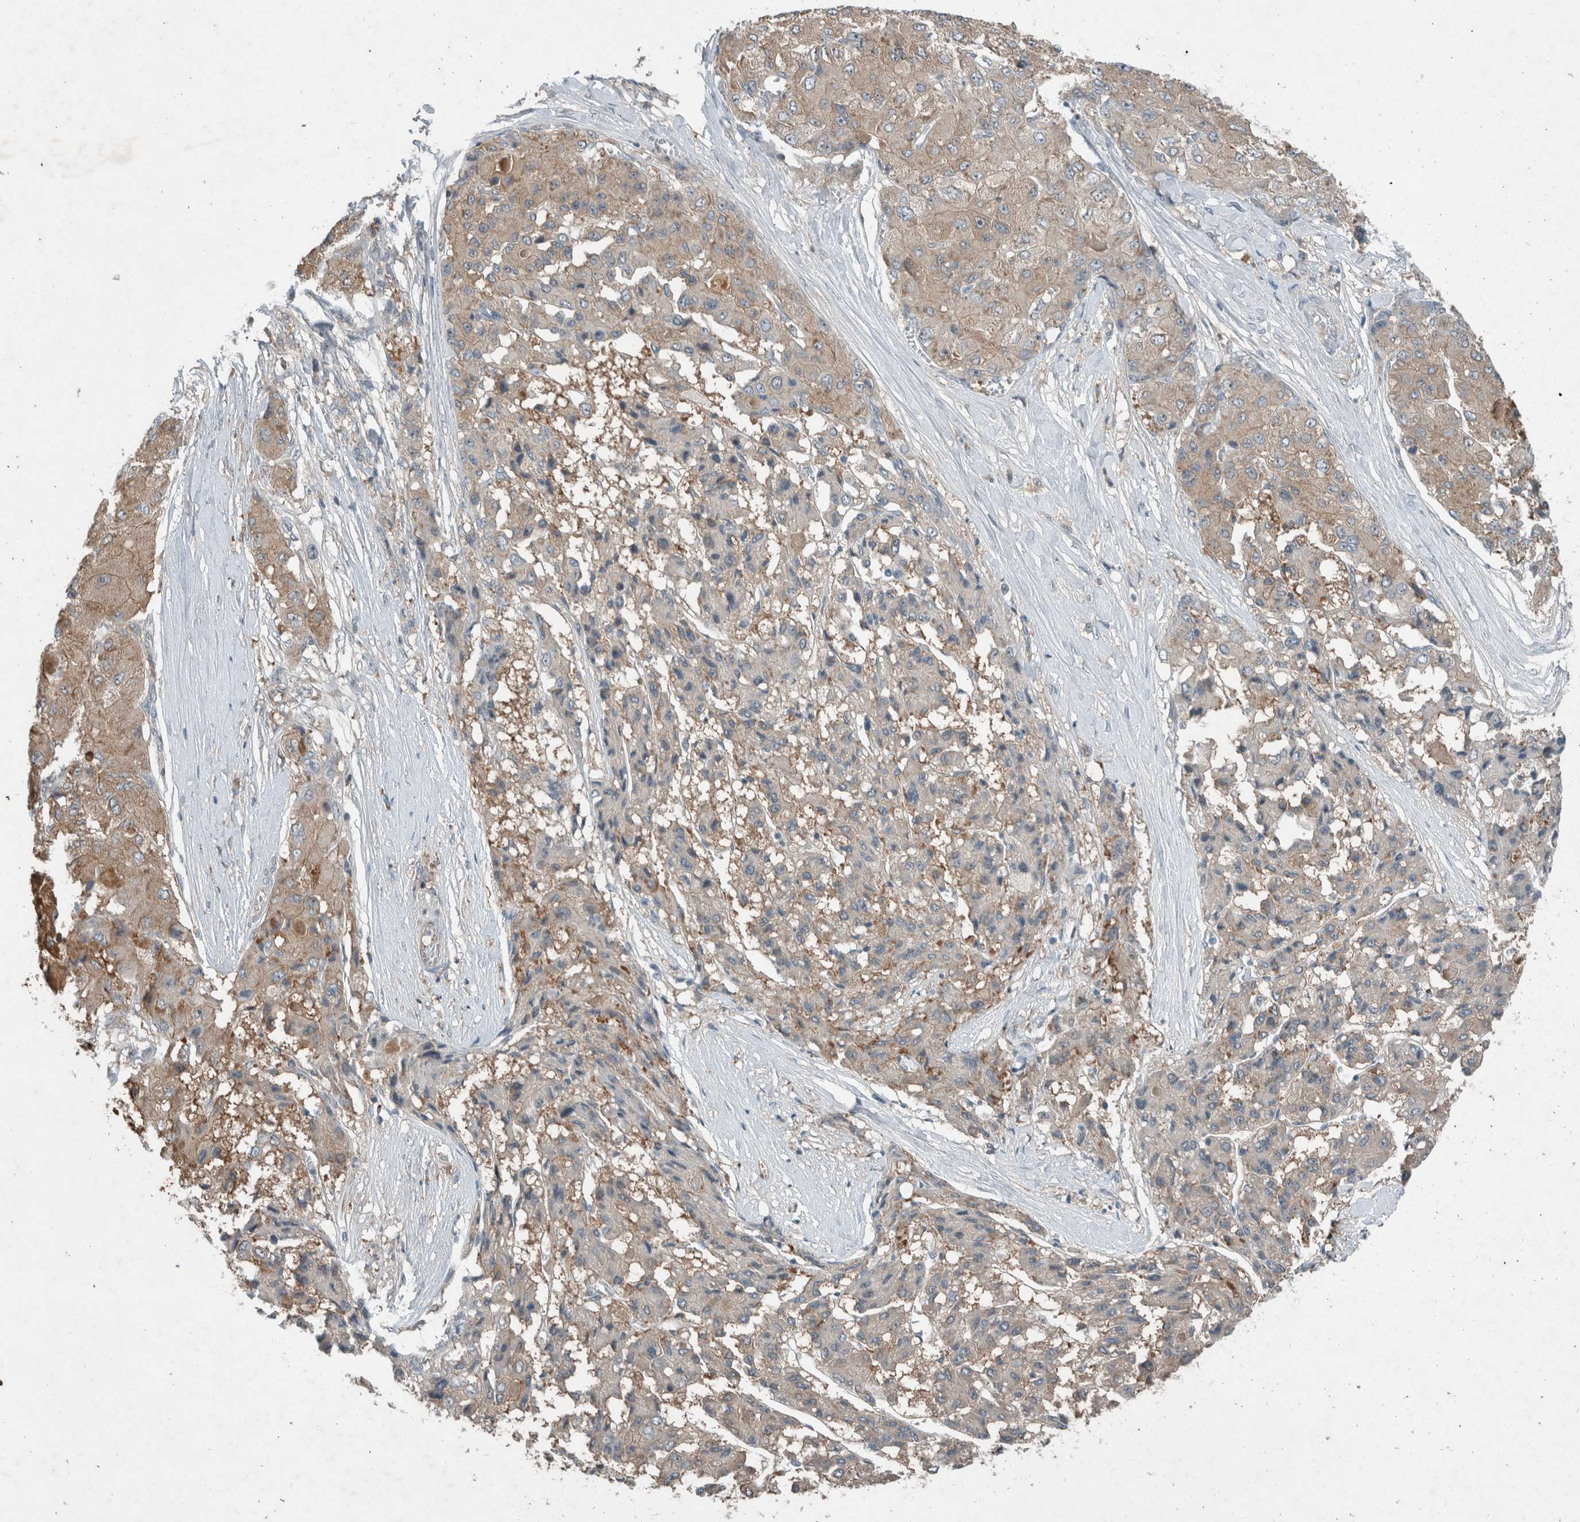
{"staining": {"intensity": "weak", "quantity": "25%-75%", "location": "cytoplasmic/membranous"}, "tissue": "liver cancer", "cell_type": "Tumor cells", "image_type": "cancer", "snomed": [{"axis": "morphology", "description": "Carcinoma, Hepatocellular, NOS"}, {"axis": "topography", "description": "Liver"}], "caption": "Hepatocellular carcinoma (liver) tissue displays weak cytoplasmic/membranous staining in about 25%-75% of tumor cells, visualized by immunohistochemistry. Immunohistochemistry (ihc) stains the protein of interest in brown and the nuclei are stained blue.", "gene": "RALGDS", "patient": {"sex": "male", "age": 80}}